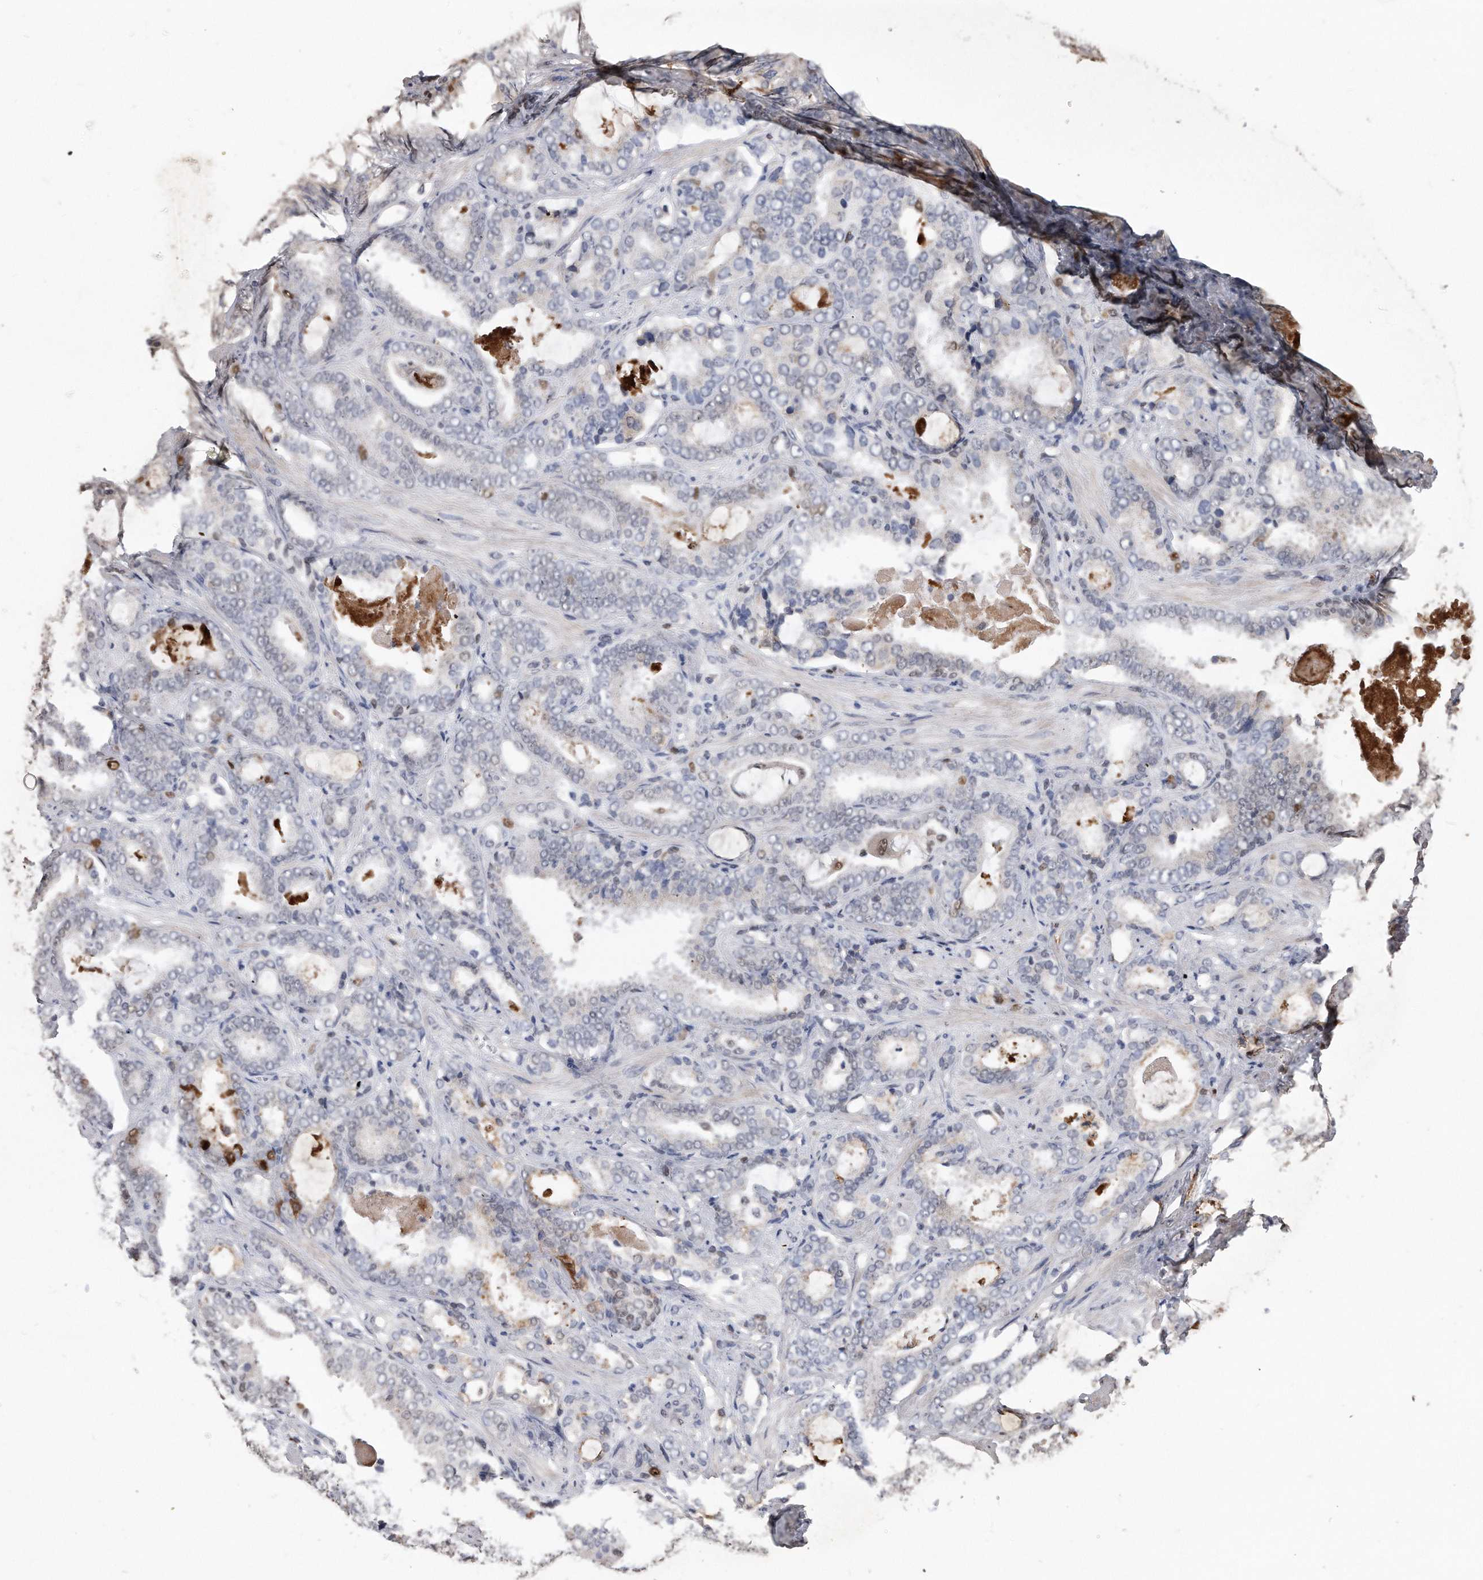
{"staining": {"intensity": "moderate", "quantity": "<25%", "location": "nuclear"}, "tissue": "prostate cancer", "cell_type": "Tumor cells", "image_type": "cancer", "snomed": [{"axis": "morphology", "description": "Adenocarcinoma, High grade"}, {"axis": "topography", "description": "Prostate and seminal vesicle, NOS"}], "caption": "Immunohistochemistry staining of prostate cancer (high-grade adenocarcinoma), which exhibits low levels of moderate nuclear positivity in about <25% of tumor cells indicating moderate nuclear protein expression. The staining was performed using DAB (3,3'-diaminobenzidine) (brown) for protein detection and nuclei were counterstained in hematoxylin (blue).", "gene": "PCNA", "patient": {"sex": "male", "age": 67}}